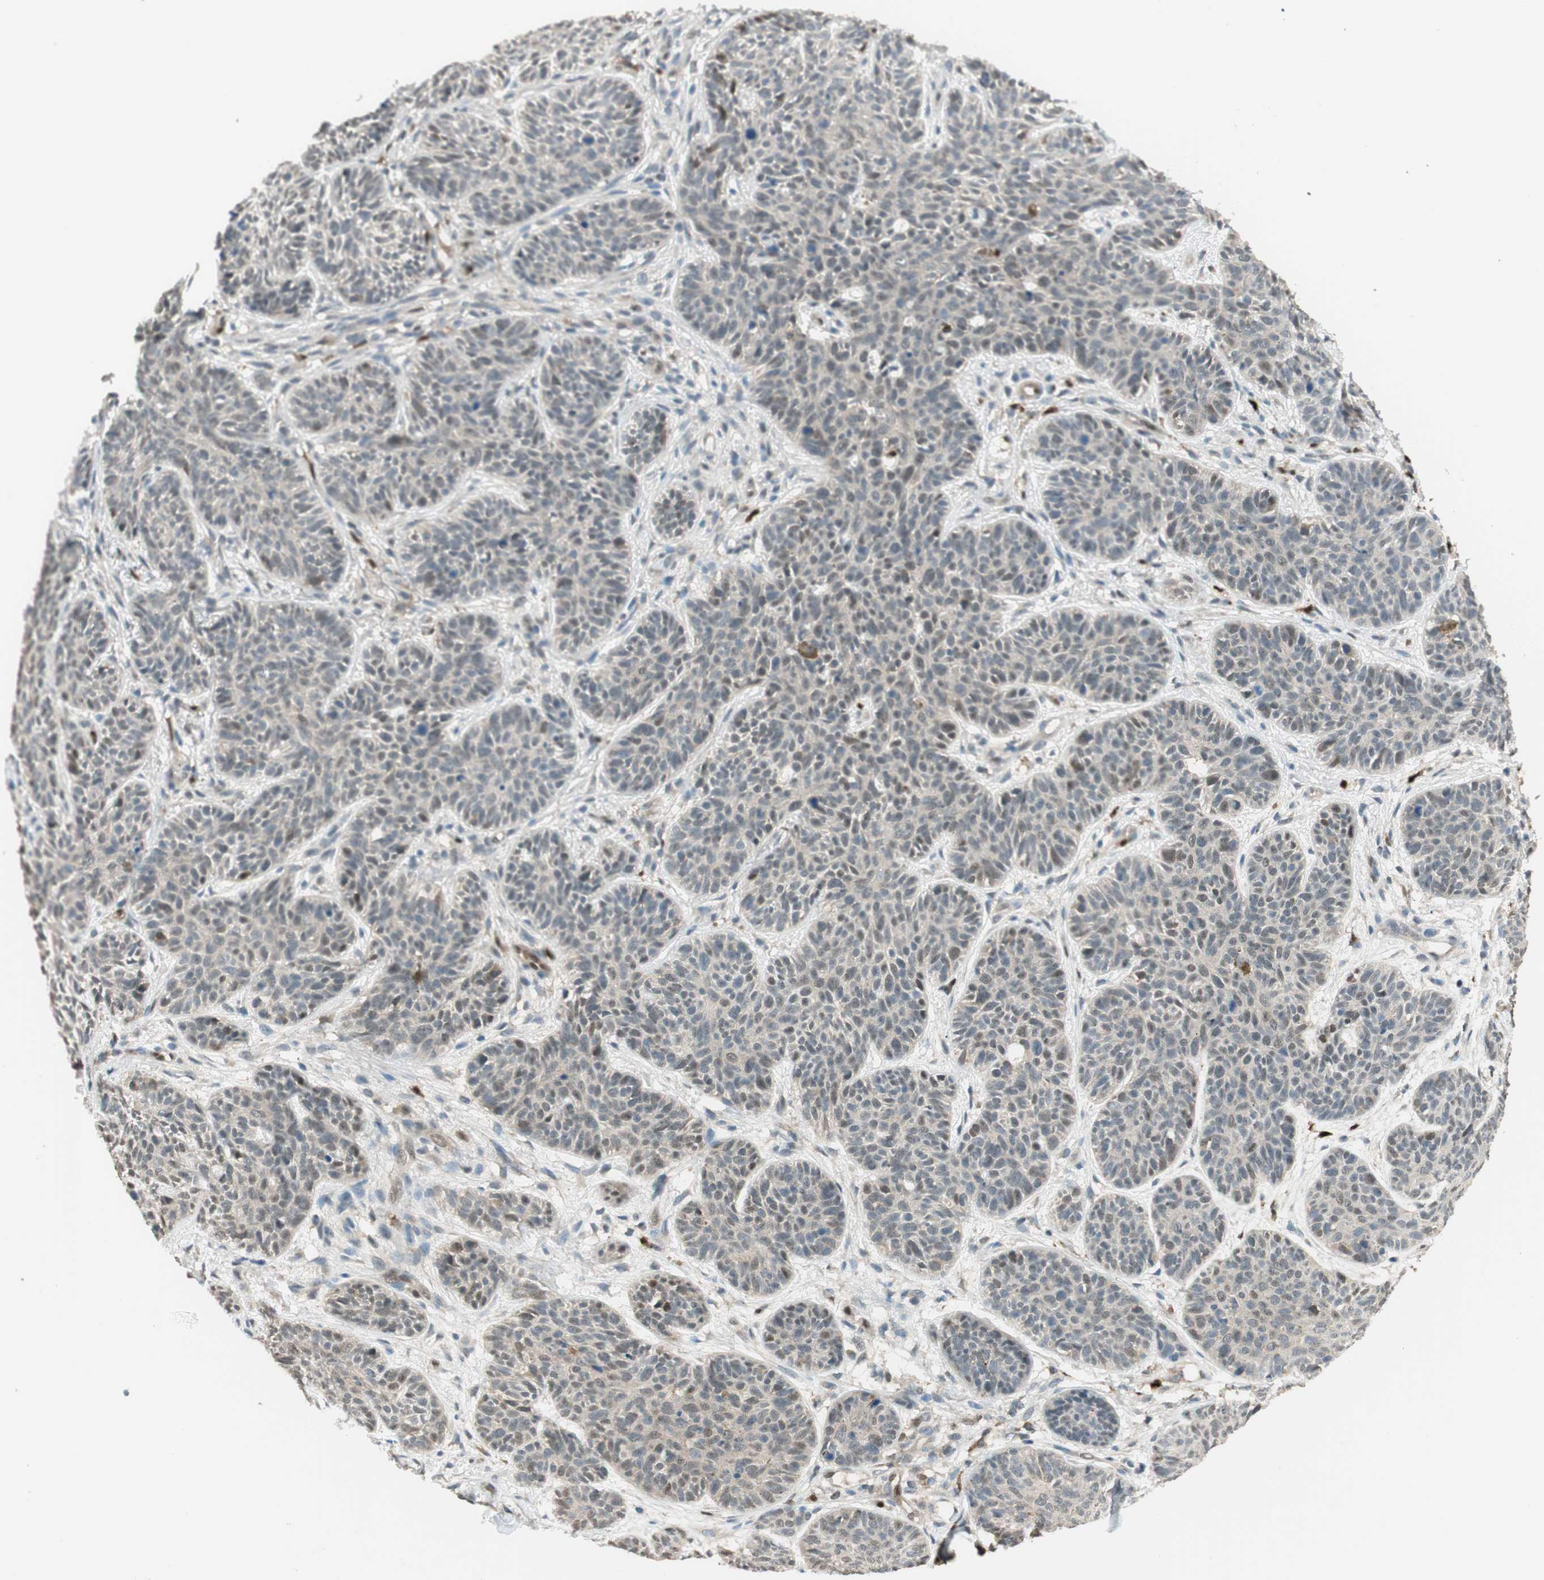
{"staining": {"intensity": "moderate", "quantity": "<25%", "location": "nuclear"}, "tissue": "skin cancer", "cell_type": "Tumor cells", "image_type": "cancer", "snomed": [{"axis": "morphology", "description": "Normal tissue, NOS"}, {"axis": "morphology", "description": "Basal cell carcinoma"}, {"axis": "topography", "description": "Skin"}], "caption": "An immunohistochemistry (IHC) micrograph of neoplastic tissue is shown. Protein staining in brown labels moderate nuclear positivity in basal cell carcinoma (skin) within tumor cells. The staining is performed using DAB brown chromogen to label protein expression. The nuclei are counter-stained blue using hematoxylin.", "gene": "LTA4H", "patient": {"sex": "male", "age": 52}}